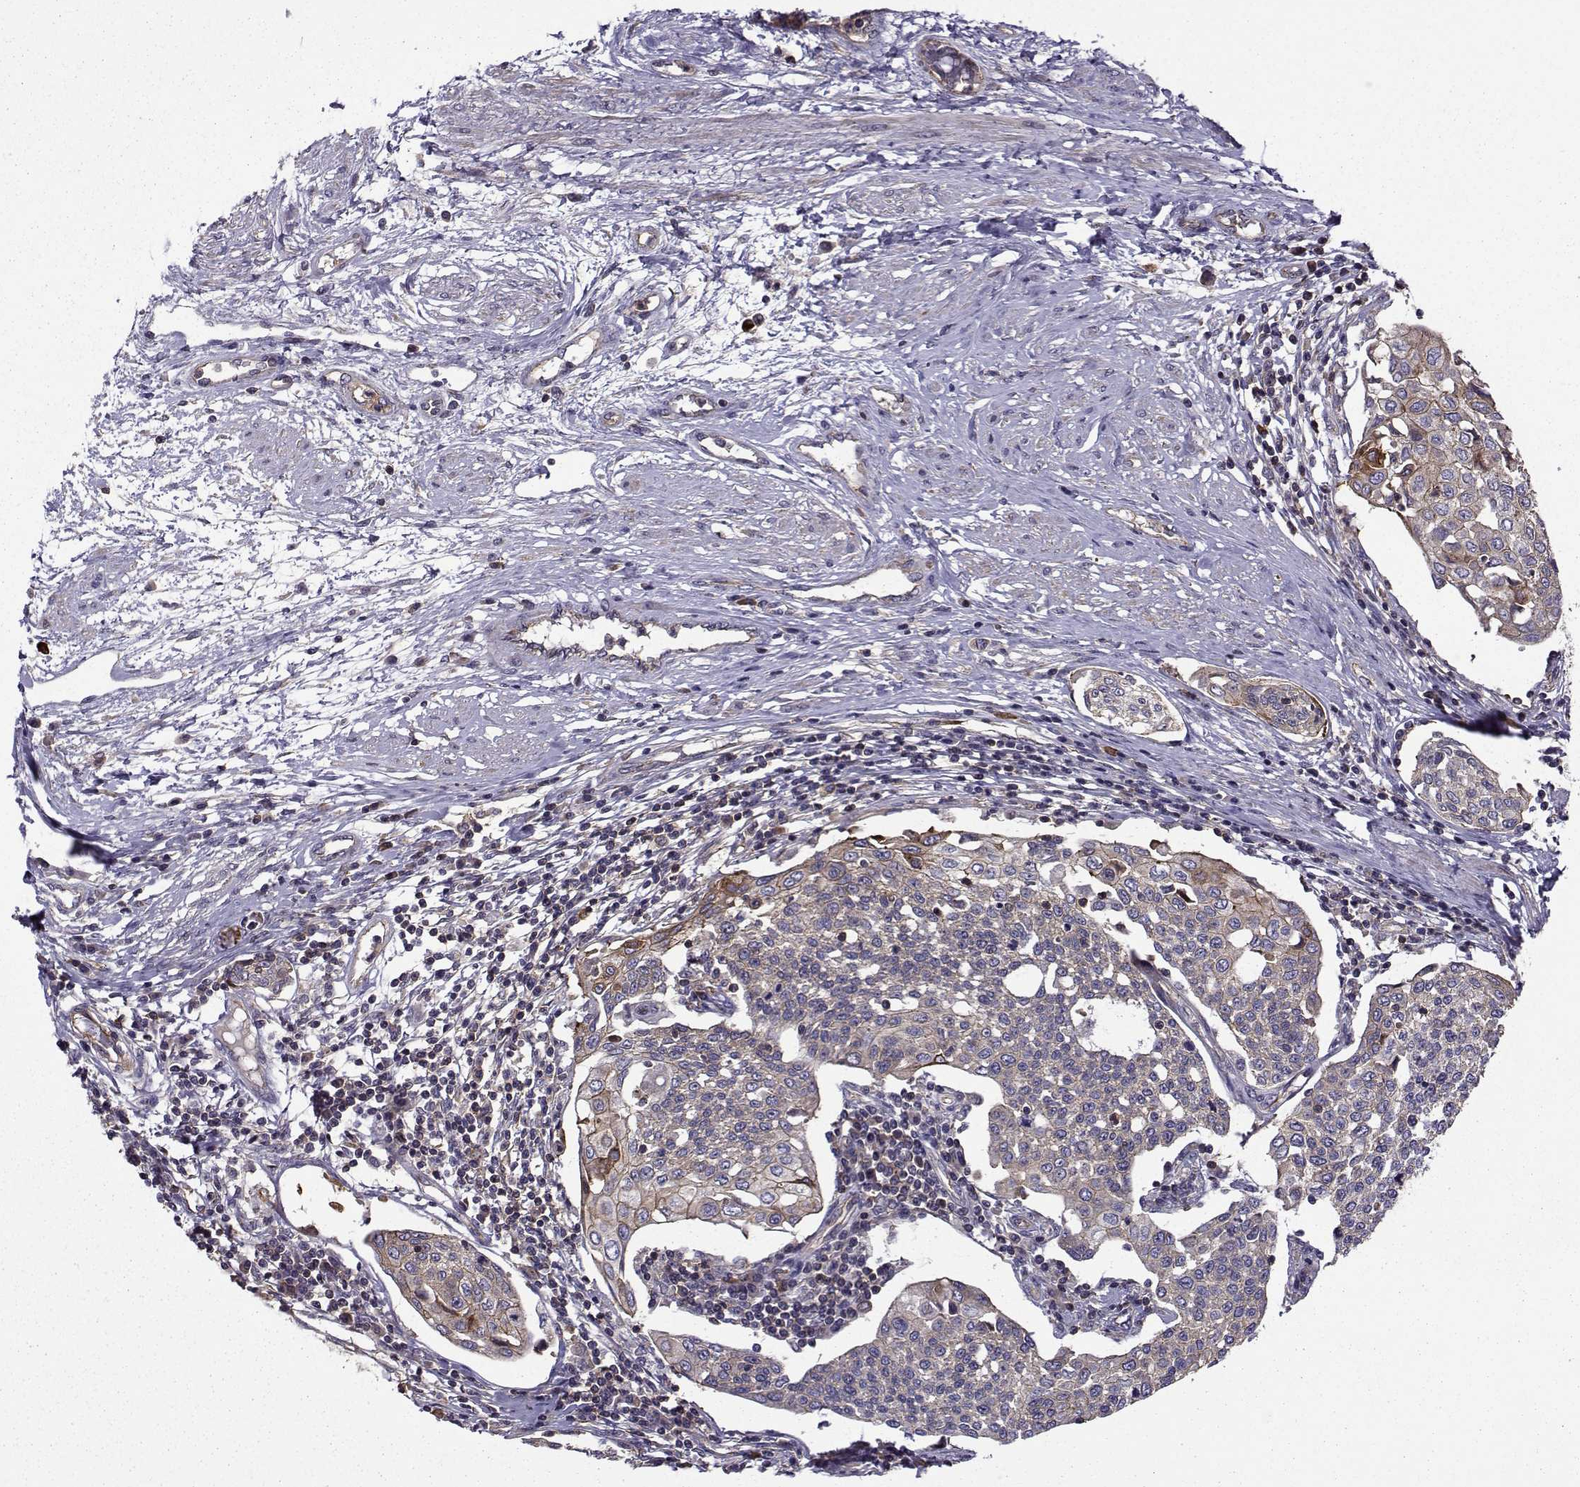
{"staining": {"intensity": "weak", "quantity": "<25%", "location": "cytoplasmic/membranous"}, "tissue": "cervical cancer", "cell_type": "Tumor cells", "image_type": "cancer", "snomed": [{"axis": "morphology", "description": "Squamous cell carcinoma, NOS"}, {"axis": "topography", "description": "Cervix"}], "caption": "High power microscopy micrograph of an IHC micrograph of squamous cell carcinoma (cervical), revealing no significant staining in tumor cells. The staining was performed using DAB to visualize the protein expression in brown, while the nuclei were stained in blue with hematoxylin (Magnification: 20x).", "gene": "ITGB8", "patient": {"sex": "female", "age": 34}}